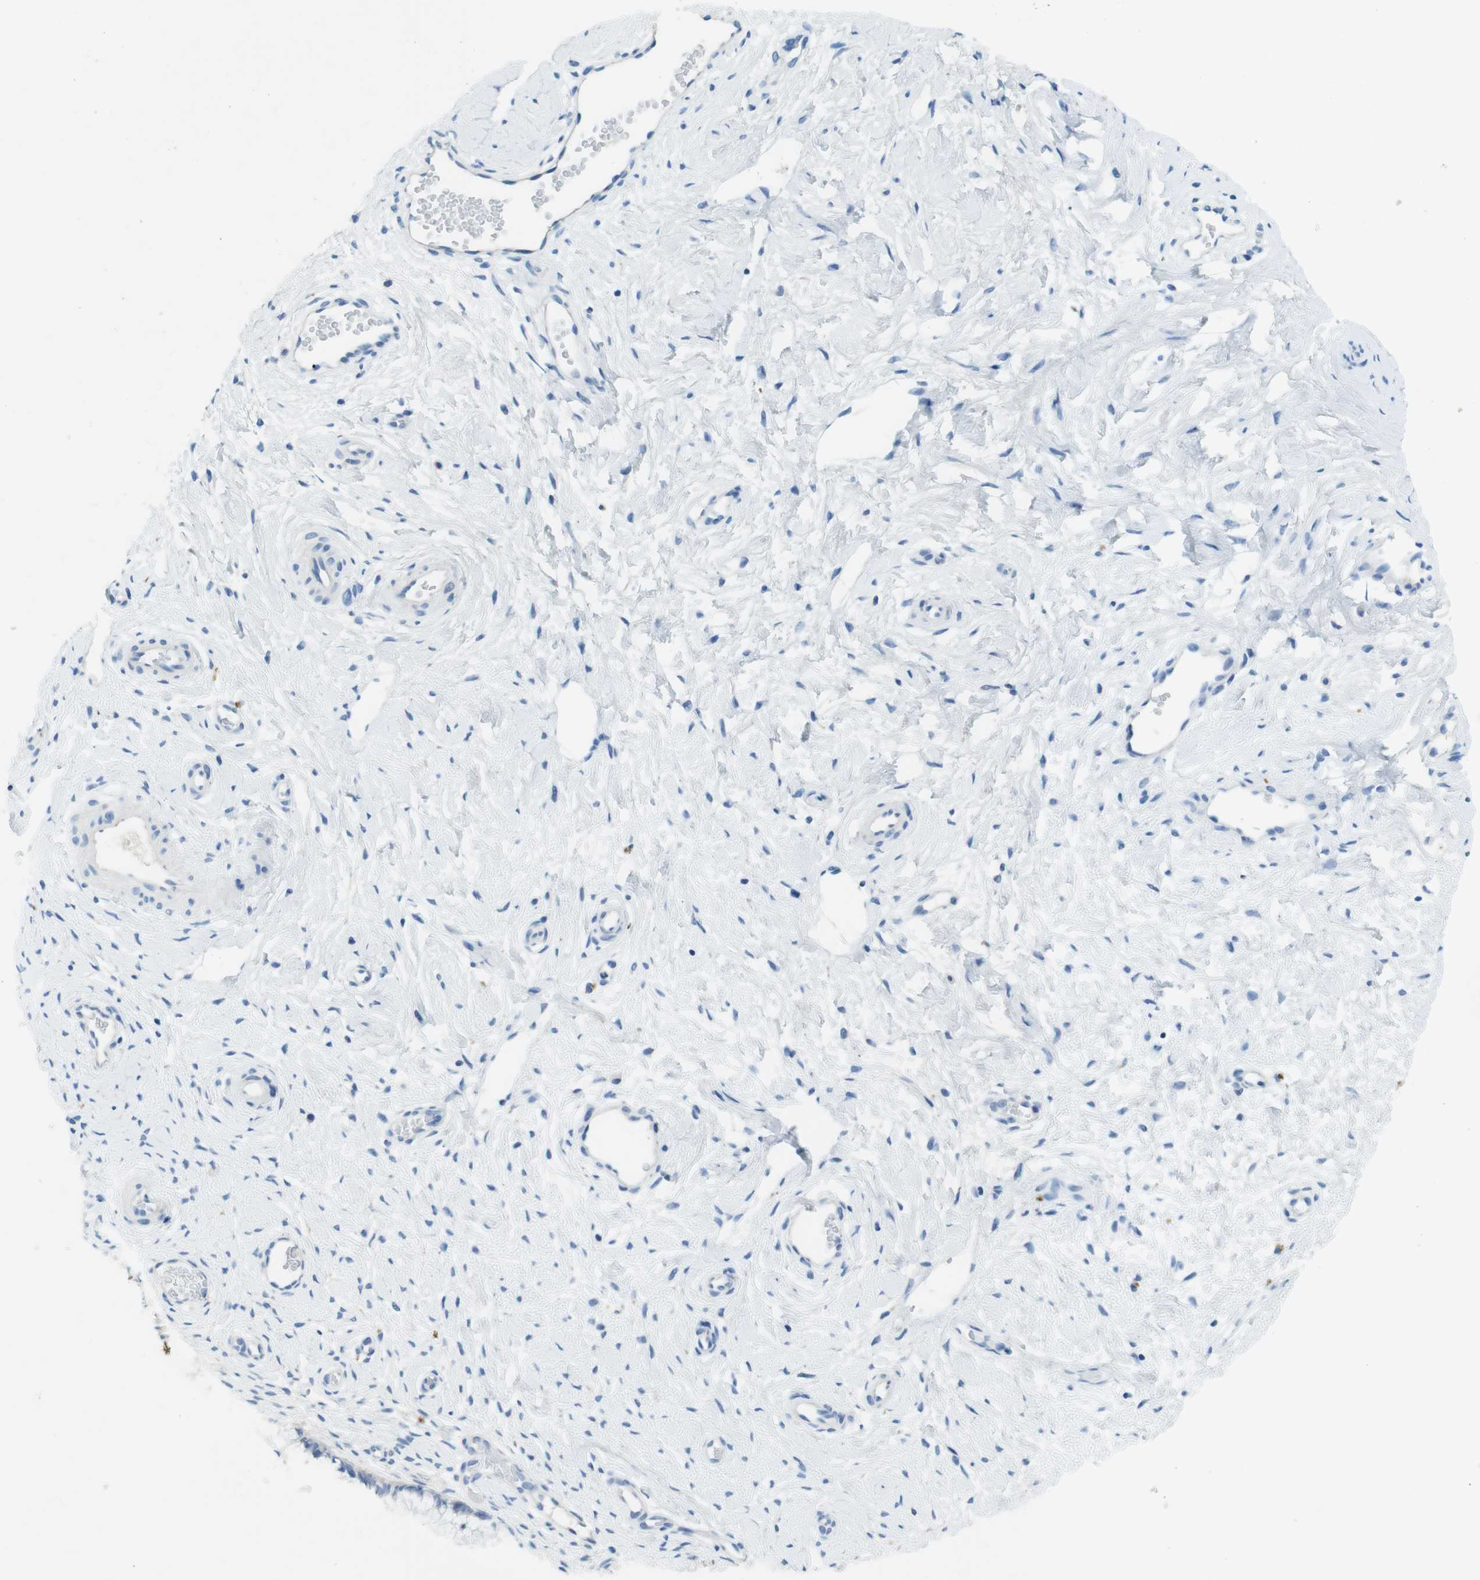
{"staining": {"intensity": "negative", "quantity": "none", "location": "none"}, "tissue": "cervix", "cell_type": "Glandular cells", "image_type": "normal", "snomed": [{"axis": "morphology", "description": "Normal tissue, NOS"}, {"axis": "topography", "description": "Cervix"}], "caption": "Image shows no protein staining in glandular cells of unremarkable cervix. The staining is performed using DAB (3,3'-diaminobenzidine) brown chromogen with nuclei counter-stained in using hematoxylin.", "gene": "CD320", "patient": {"sex": "female", "age": 65}}